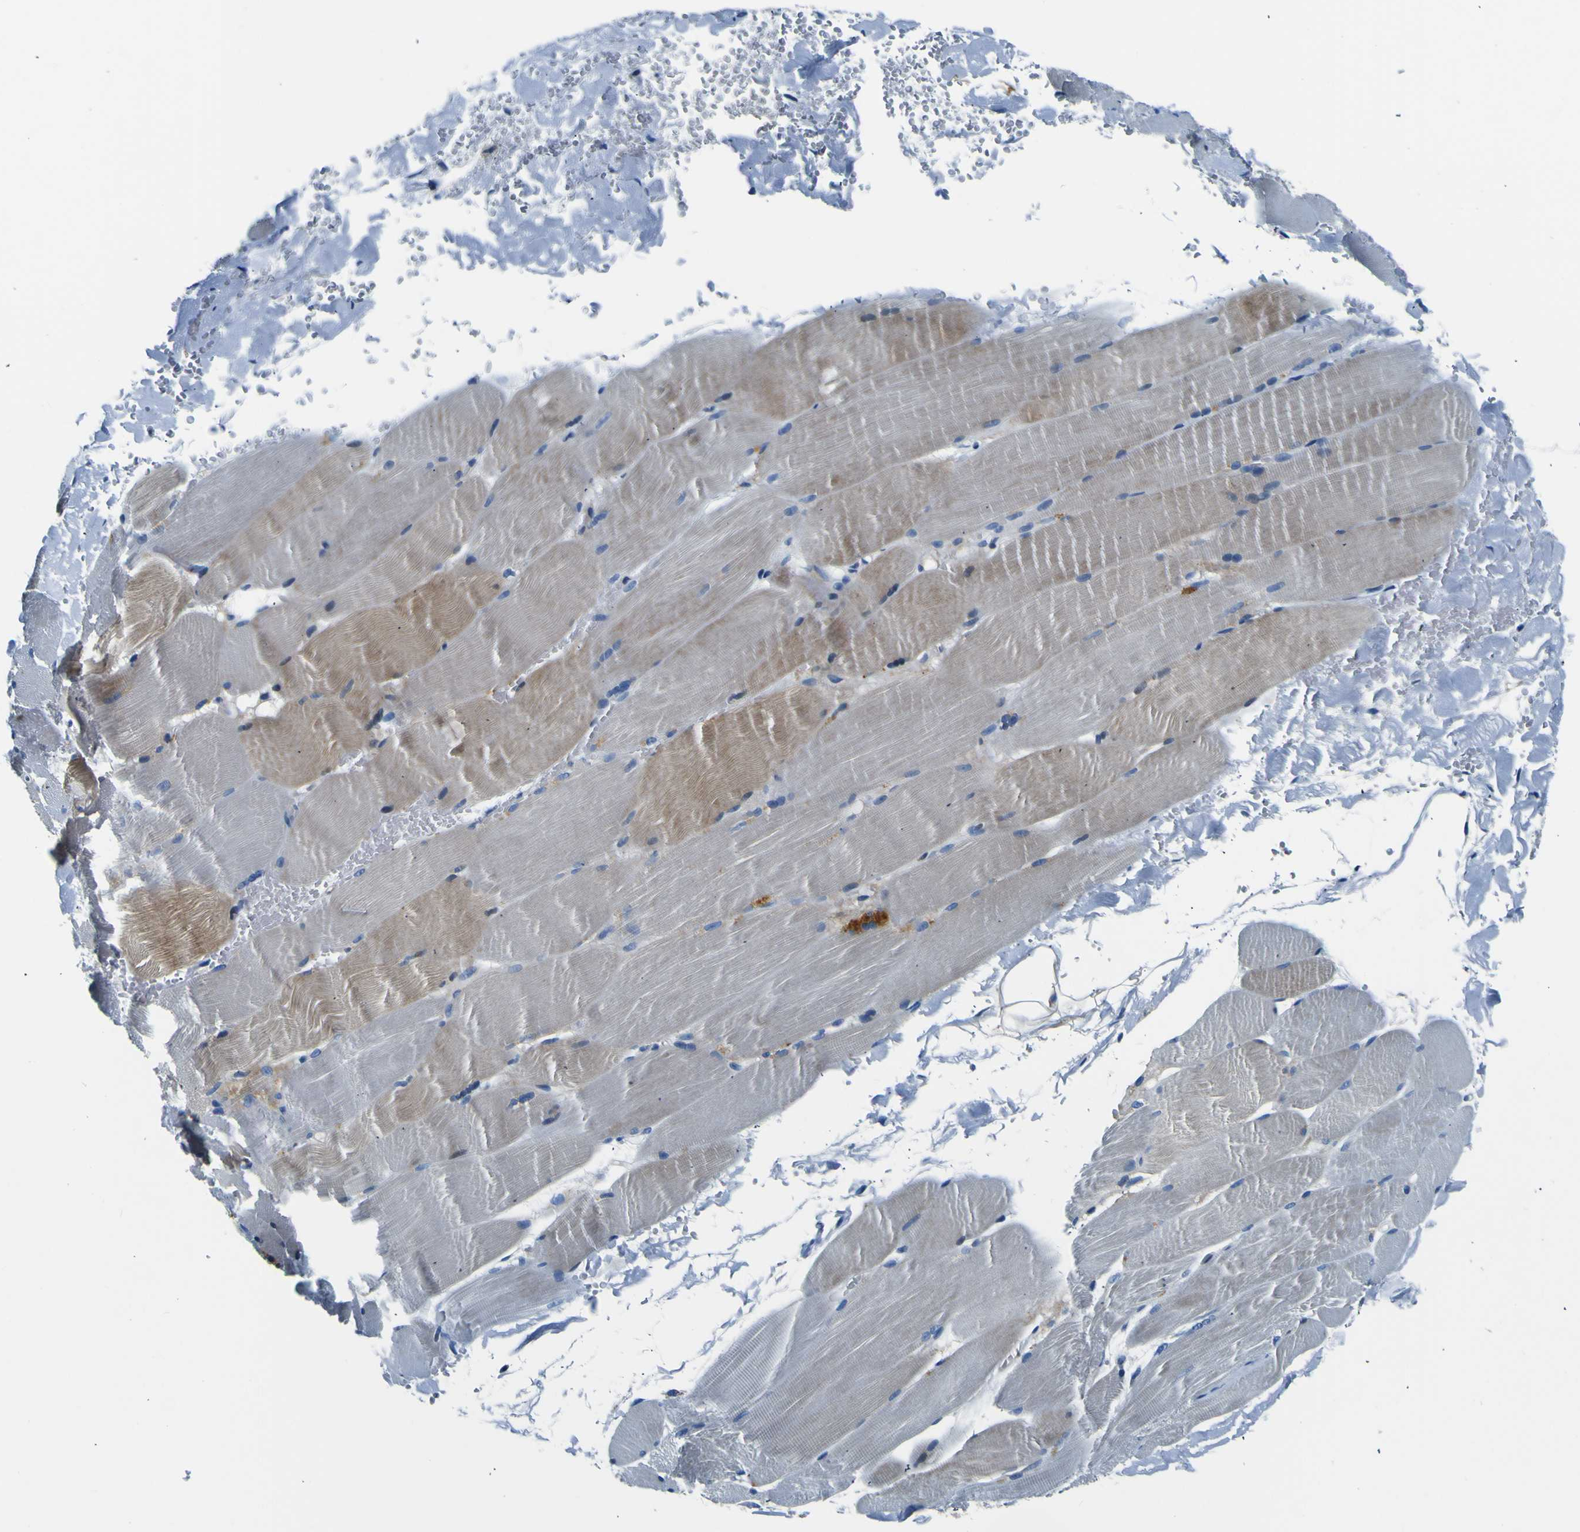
{"staining": {"intensity": "moderate", "quantity": "25%-75%", "location": "cytoplasmic/membranous"}, "tissue": "skeletal muscle", "cell_type": "Myocytes", "image_type": "normal", "snomed": [{"axis": "morphology", "description": "Normal tissue, NOS"}, {"axis": "topography", "description": "Skin"}, {"axis": "topography", "description": "Skeletal muscle"}], "caption": "Myocytes demonstrate medium levels of moderate cytoplasmic/membranous staining in about 25%-75% of cells in benign skeletal muscle.", "gene": "ADGRA2", "patient": {"sex": "male", "age": 83}}